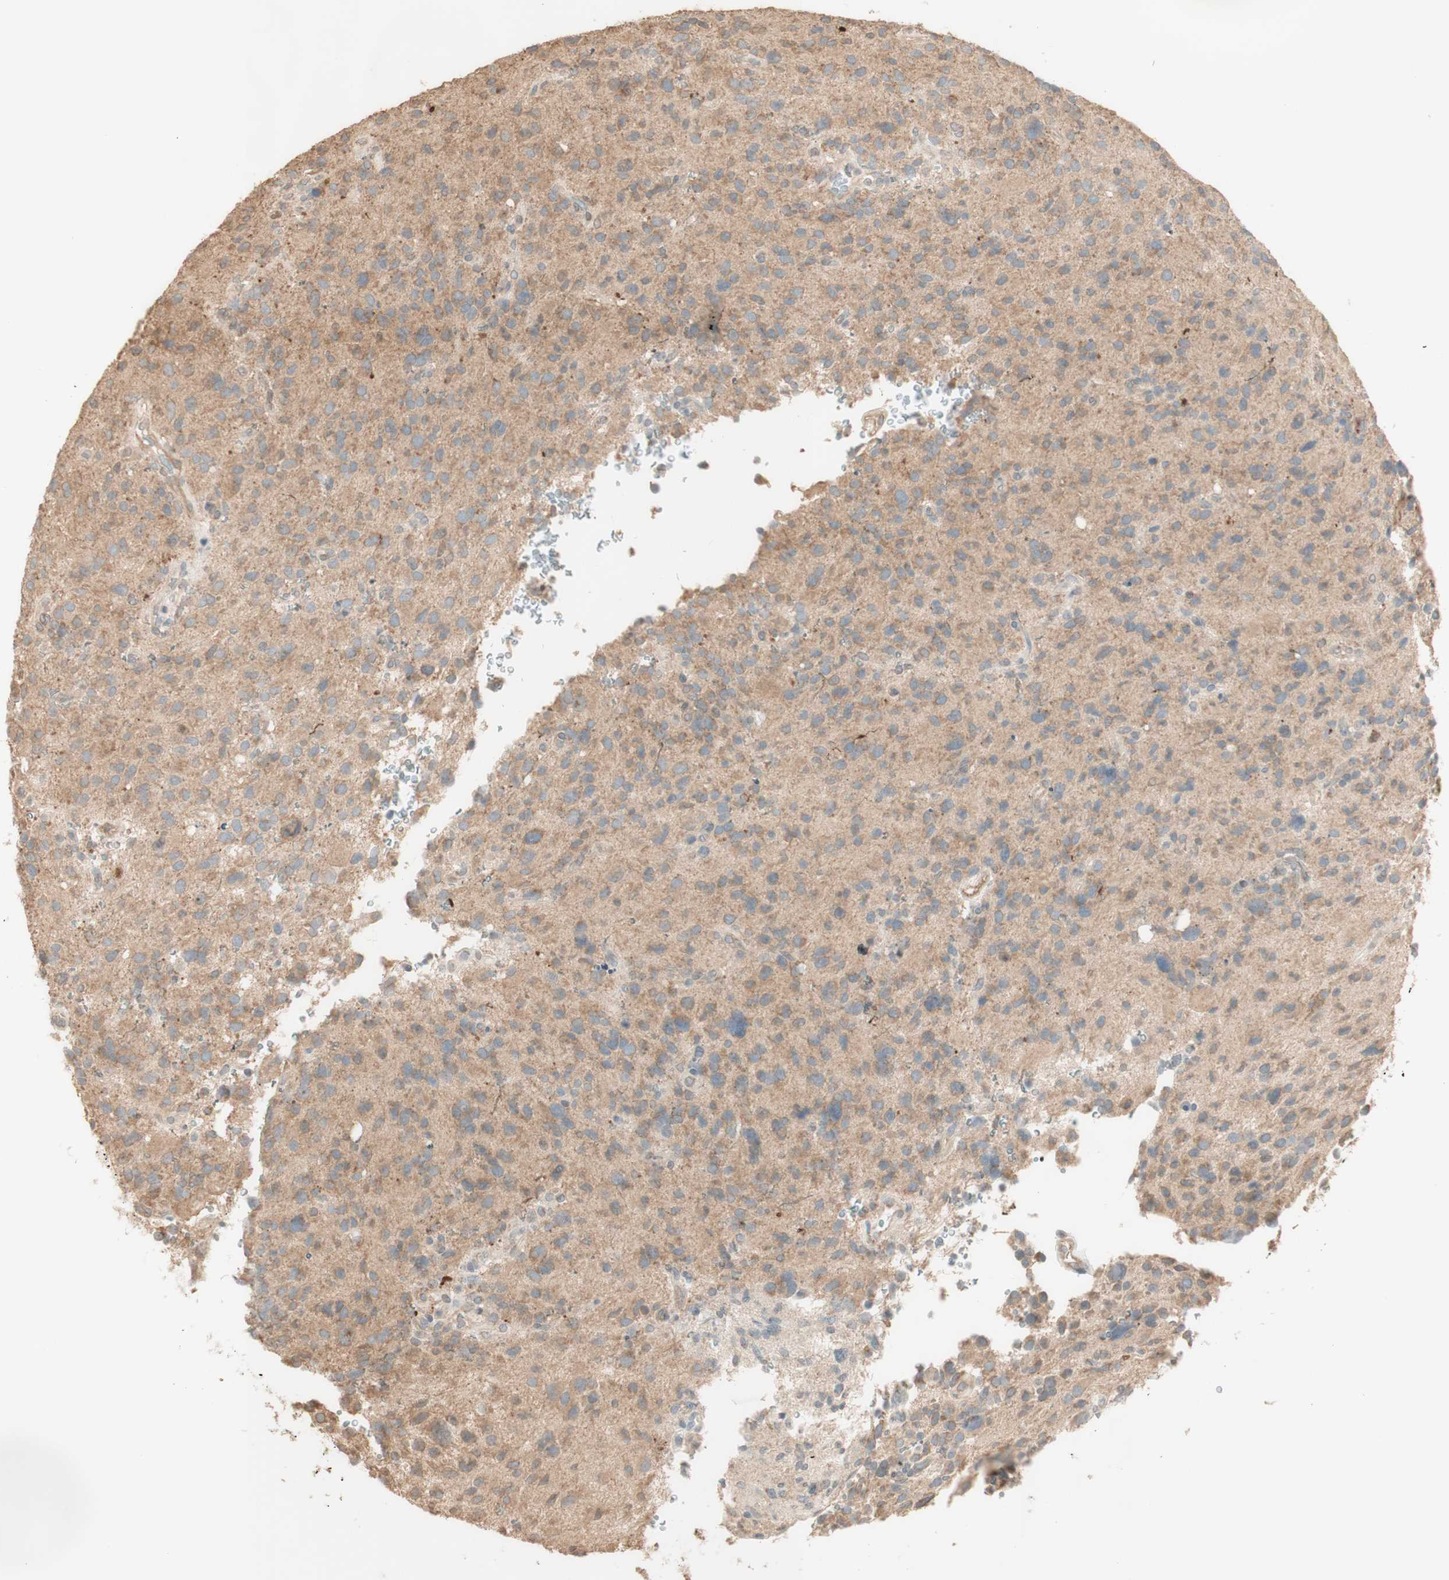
{"staining": {"intensity": "weak", "quantity": ">75%", "location": "cytoplasmic/membranous"}, "tissue": "glioma", "cell_type": "Tumor cells", "image_type": "cancer", "snomed": [{"axis": "morphology", "description": "Glioma, malignant, High grade"}, {"axis": "topography", "description": "Brain"}], "caption": "Human glioma stained with a brown dye reveals weak cytoplasmic/membranous positive expression in approximately >75% of tumor cells.", "gene": "CLCN2", "patient": {"sex": "male", "age": 48}}